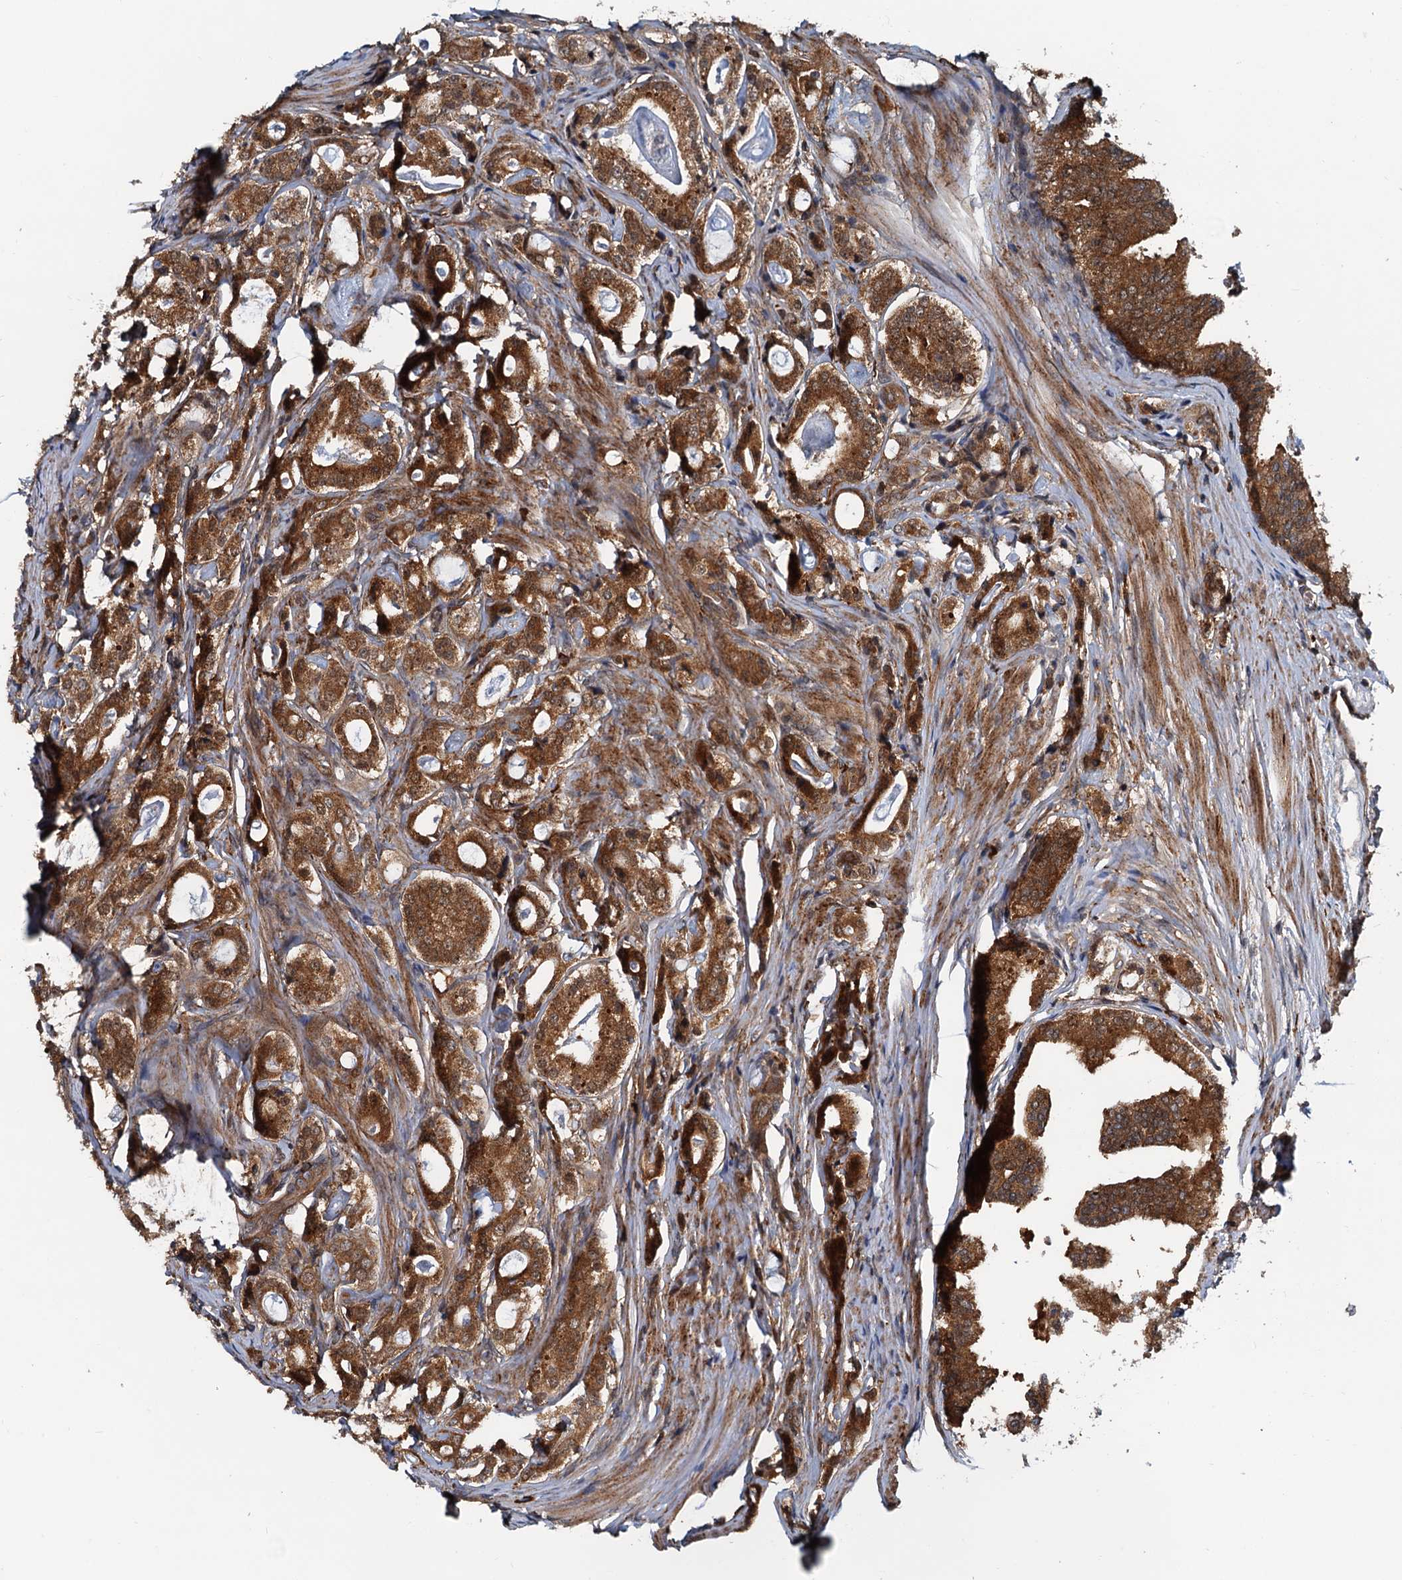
{"staining": {"intensity": "strong", "quantity": ">75%", "location": "cytoplasmic/membranous"}, "tissue": "prostate cancer", "cell_type": "Tumor cells", "image_type": "cancer", "snomed": [{"axis": "morphology", "description": "Adenocarcinoma, High grade"}, {"axis": "topography", "description": "Prostate"}], "caption": "A brown stain labels strong cytoplasmic/membranous positivity of a protein in human prostate cancer (adenocarcinoma (high-grade)) tumor cells.", "gene": "AAGAB", "patient": {"sex": "male", "age": 63}}